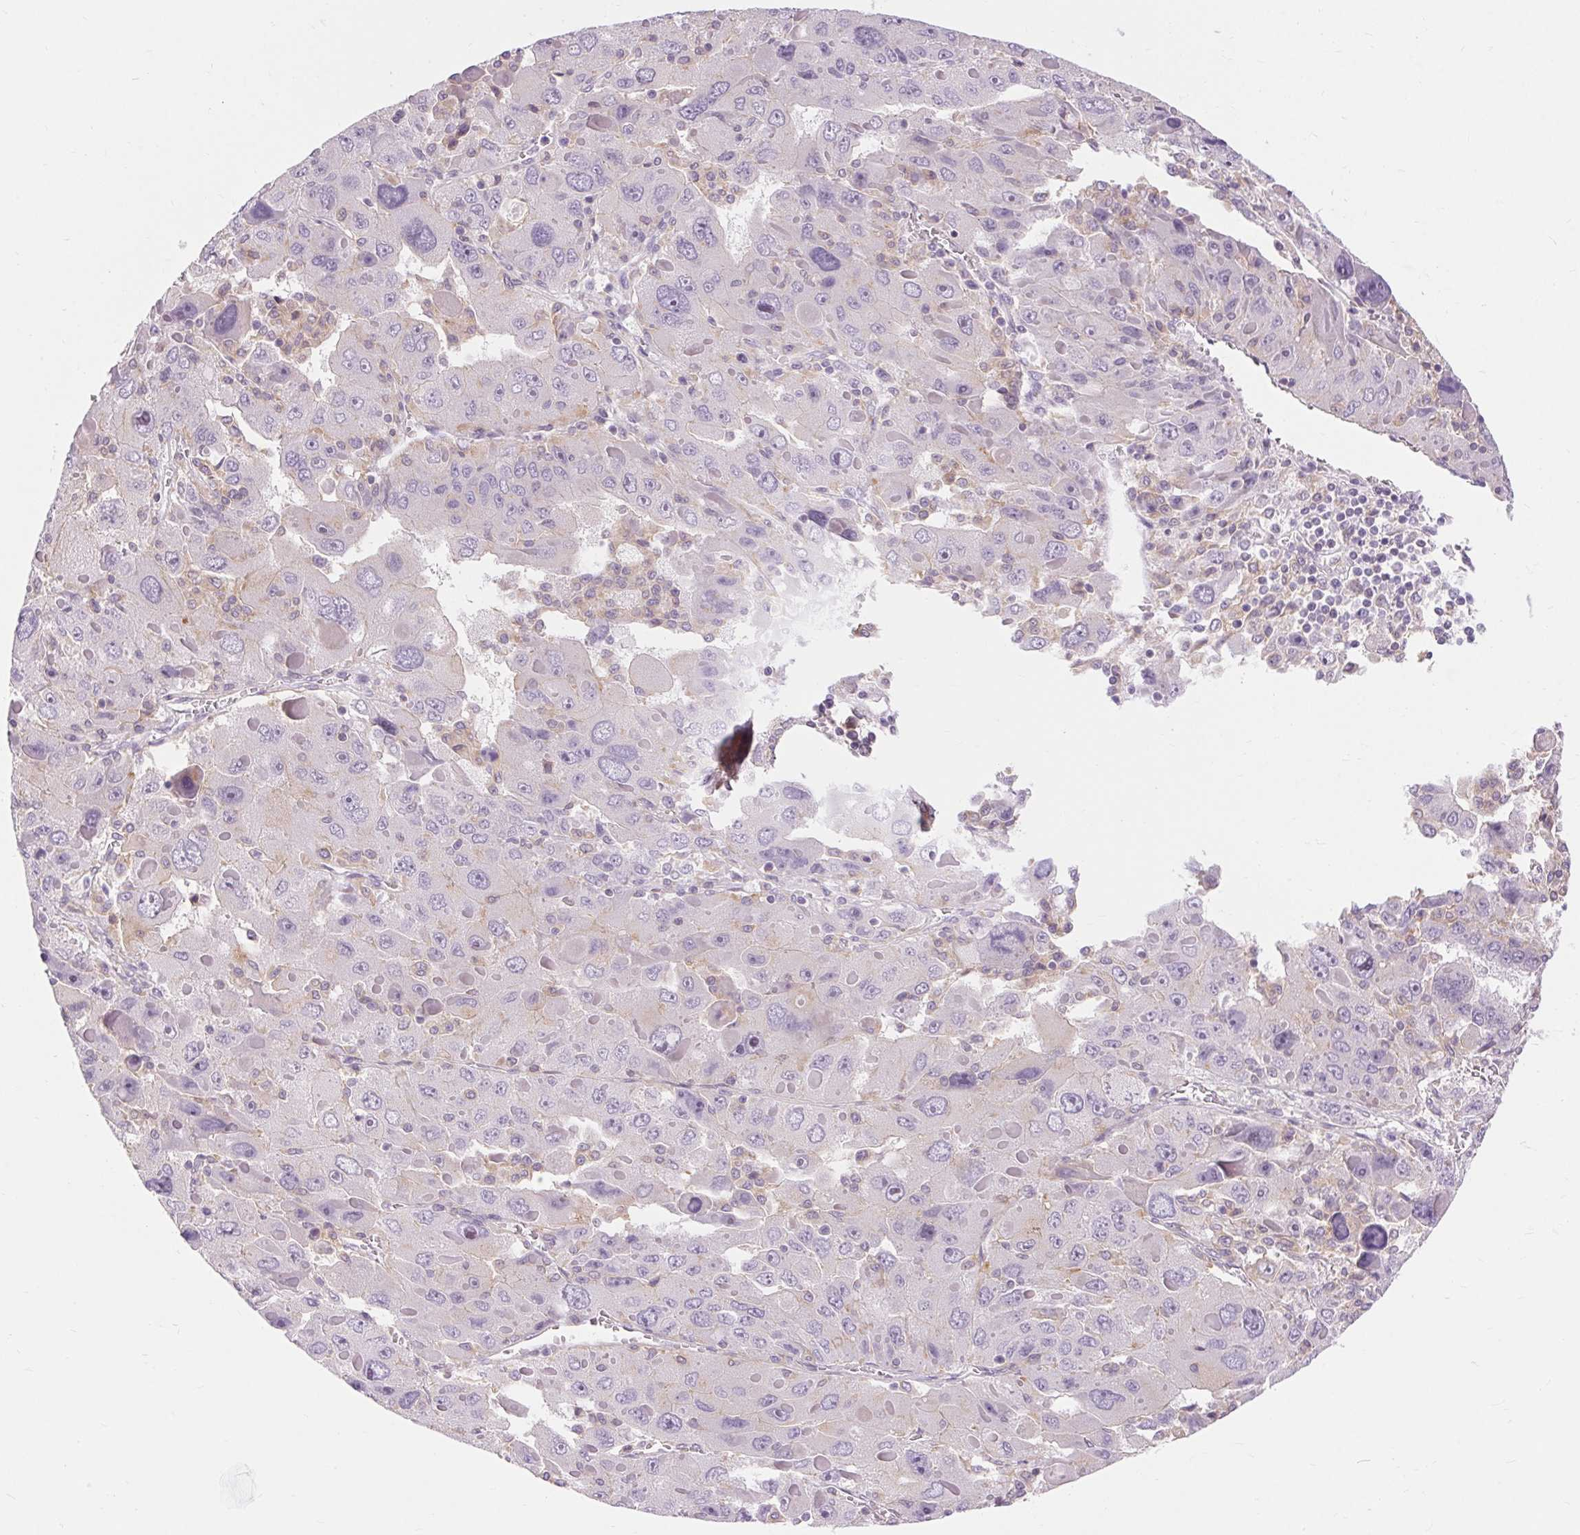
{"staining": {"intensity": "negative", "quantity": "none", "location": "none"}, "tissue": "liver cancer", "cell_type": "Tumor cells", "image_type": "cancer", "snomed": [{"axis": "morphology", "description": "Carcinoma, Hepatocellular, NOS"}, {"axis": "topography", "description": "Liver"}], "caption": "Human liver hepatocellular carcinoma stained for a protein using immunohistochemistry demonstrates no staining in tumor cells.", "gene": "TM6SF1", "patient": {"sex": "female", "age": 41}}